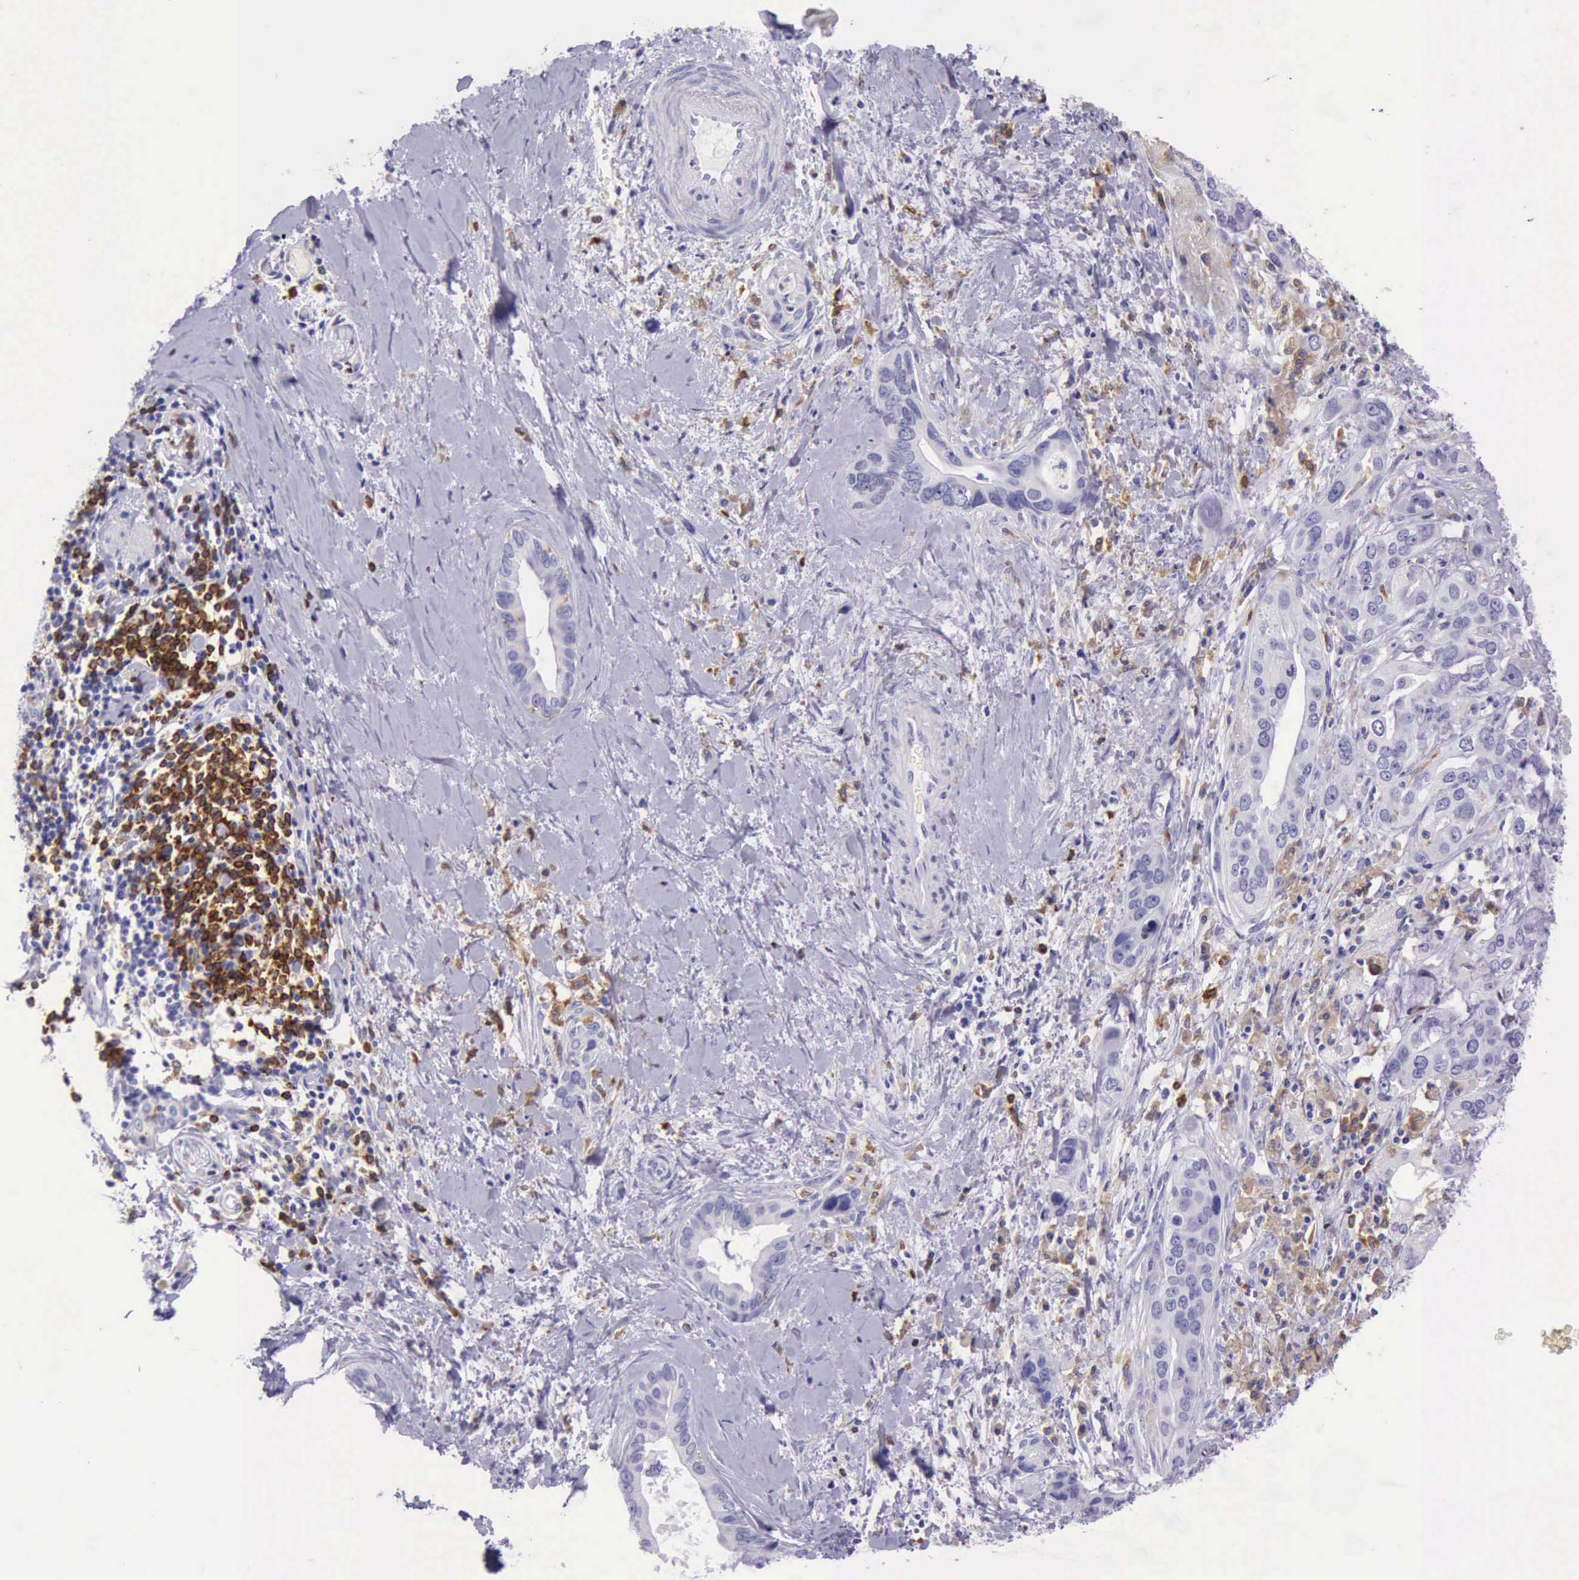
{"staining": {"intensity": "negative", "quantity": "none", "location": "none"}, "tissue": "liver cancer", "cell_type": "Tumor cells", "image_type": "cancer", "snomed": [{"axis": "morphology", "description": "Cholangiocarcinoma"}, {"axis": "topography", "description": "Liver"}], "caption": "Image shows no significant protein staining in tumor cells of cholangiocarcinoma (liver).", "gene": "BTK", "patient": {"sex": "female", "age": 65}}